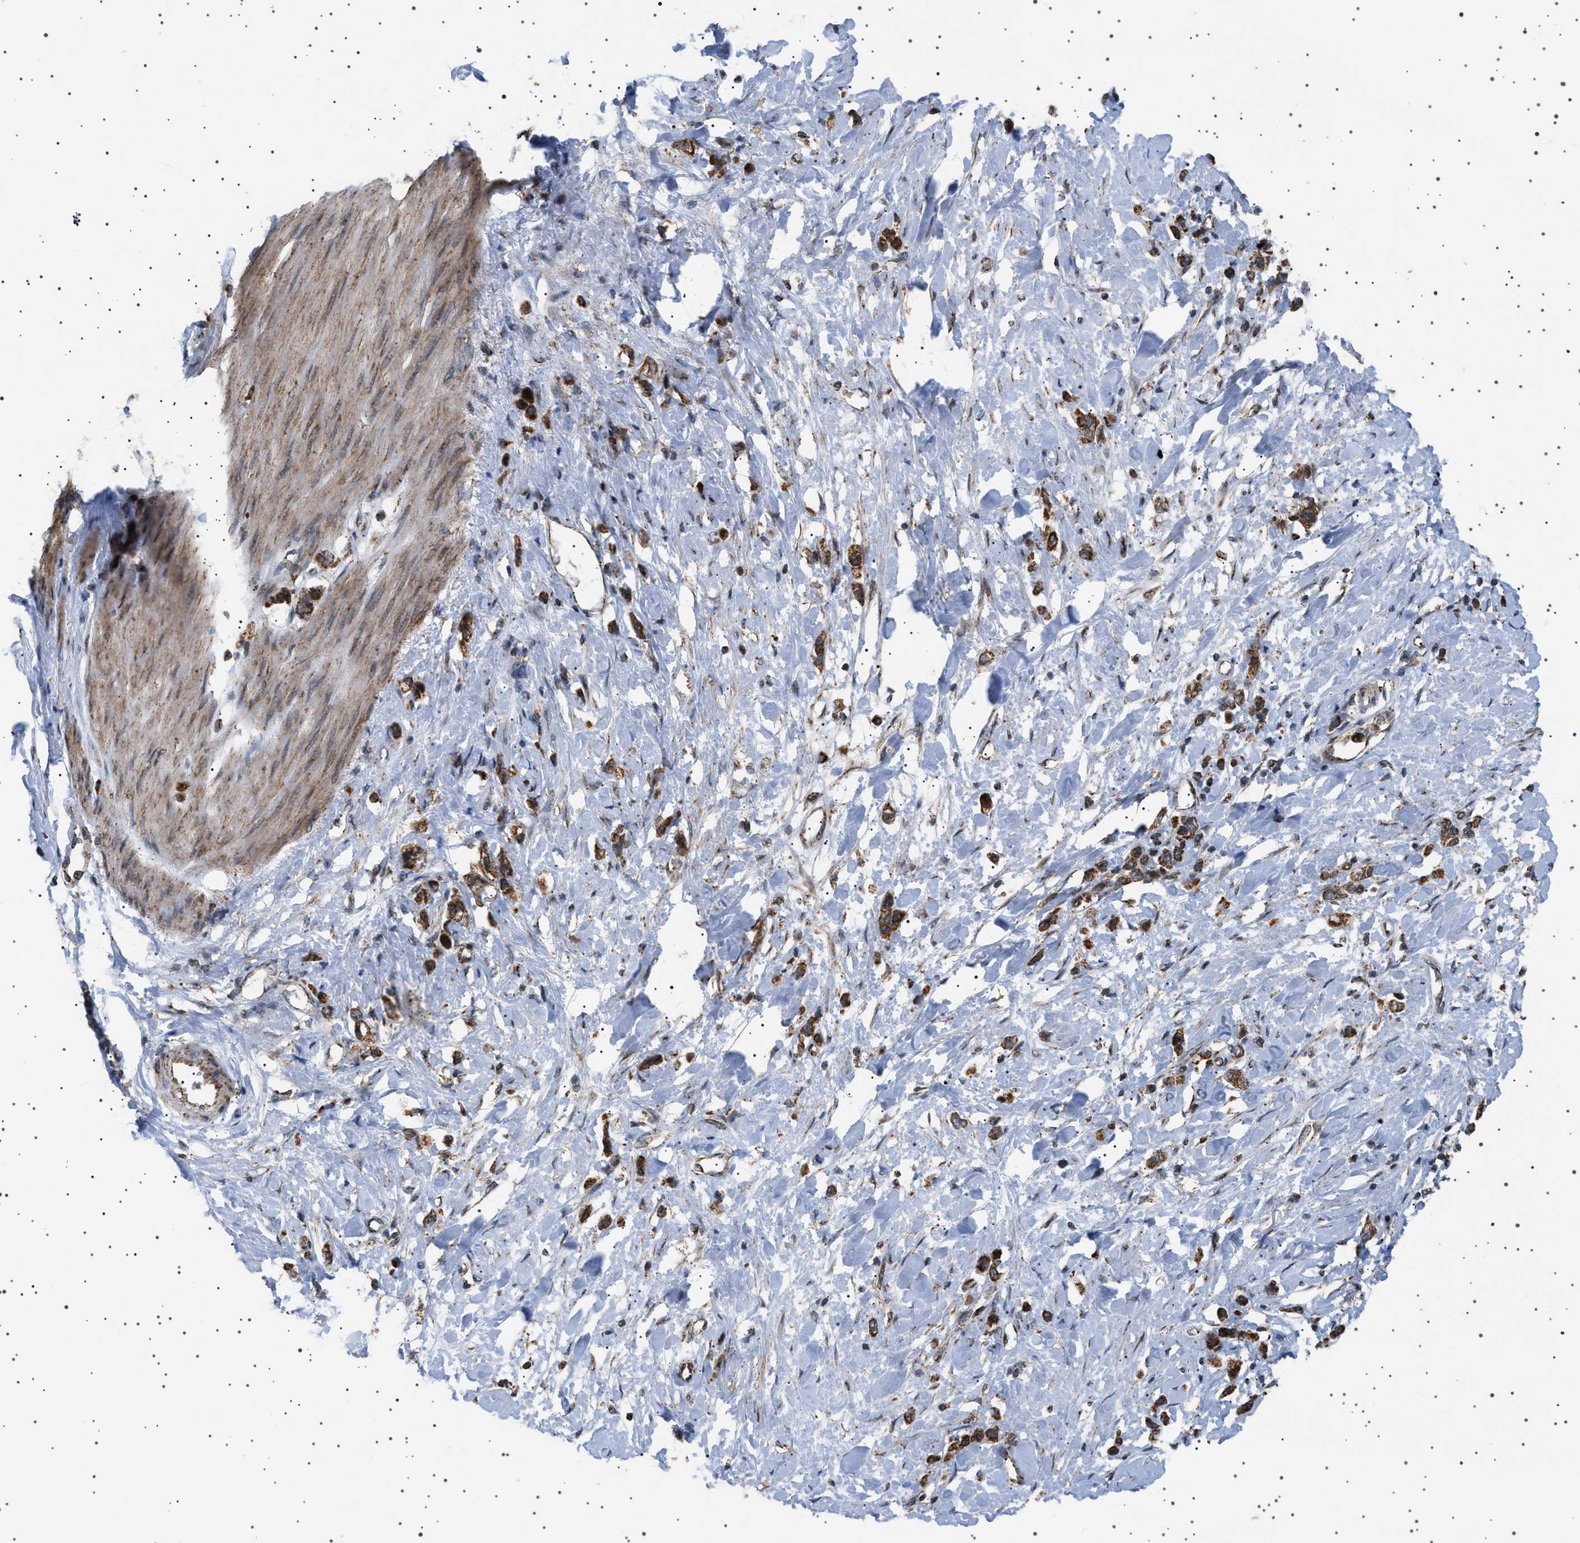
{"staining": {"intensity": "strong", "quantity": ">75%", "location": "cytoplasmic/membranous"}, "tissue": "stomach cancer", "cell_type": "Tumor cells", "image_type": "cancer", "snomed": [{"axis": "morphology", "description": "Adenocarcinoma, NOS"}, {"axis": "topography", "description": "Stomach"}], "caption": "Immunohistochemistry micrograph of stomach cancer (adenocarcinoma) stained for a protein (brown), which demonstrates high levels of strong cytoplasmic/membranous staining in about >75% of tumor cells.", "gene": "MELK", "patient": {"sex": "female", "age": 65}}